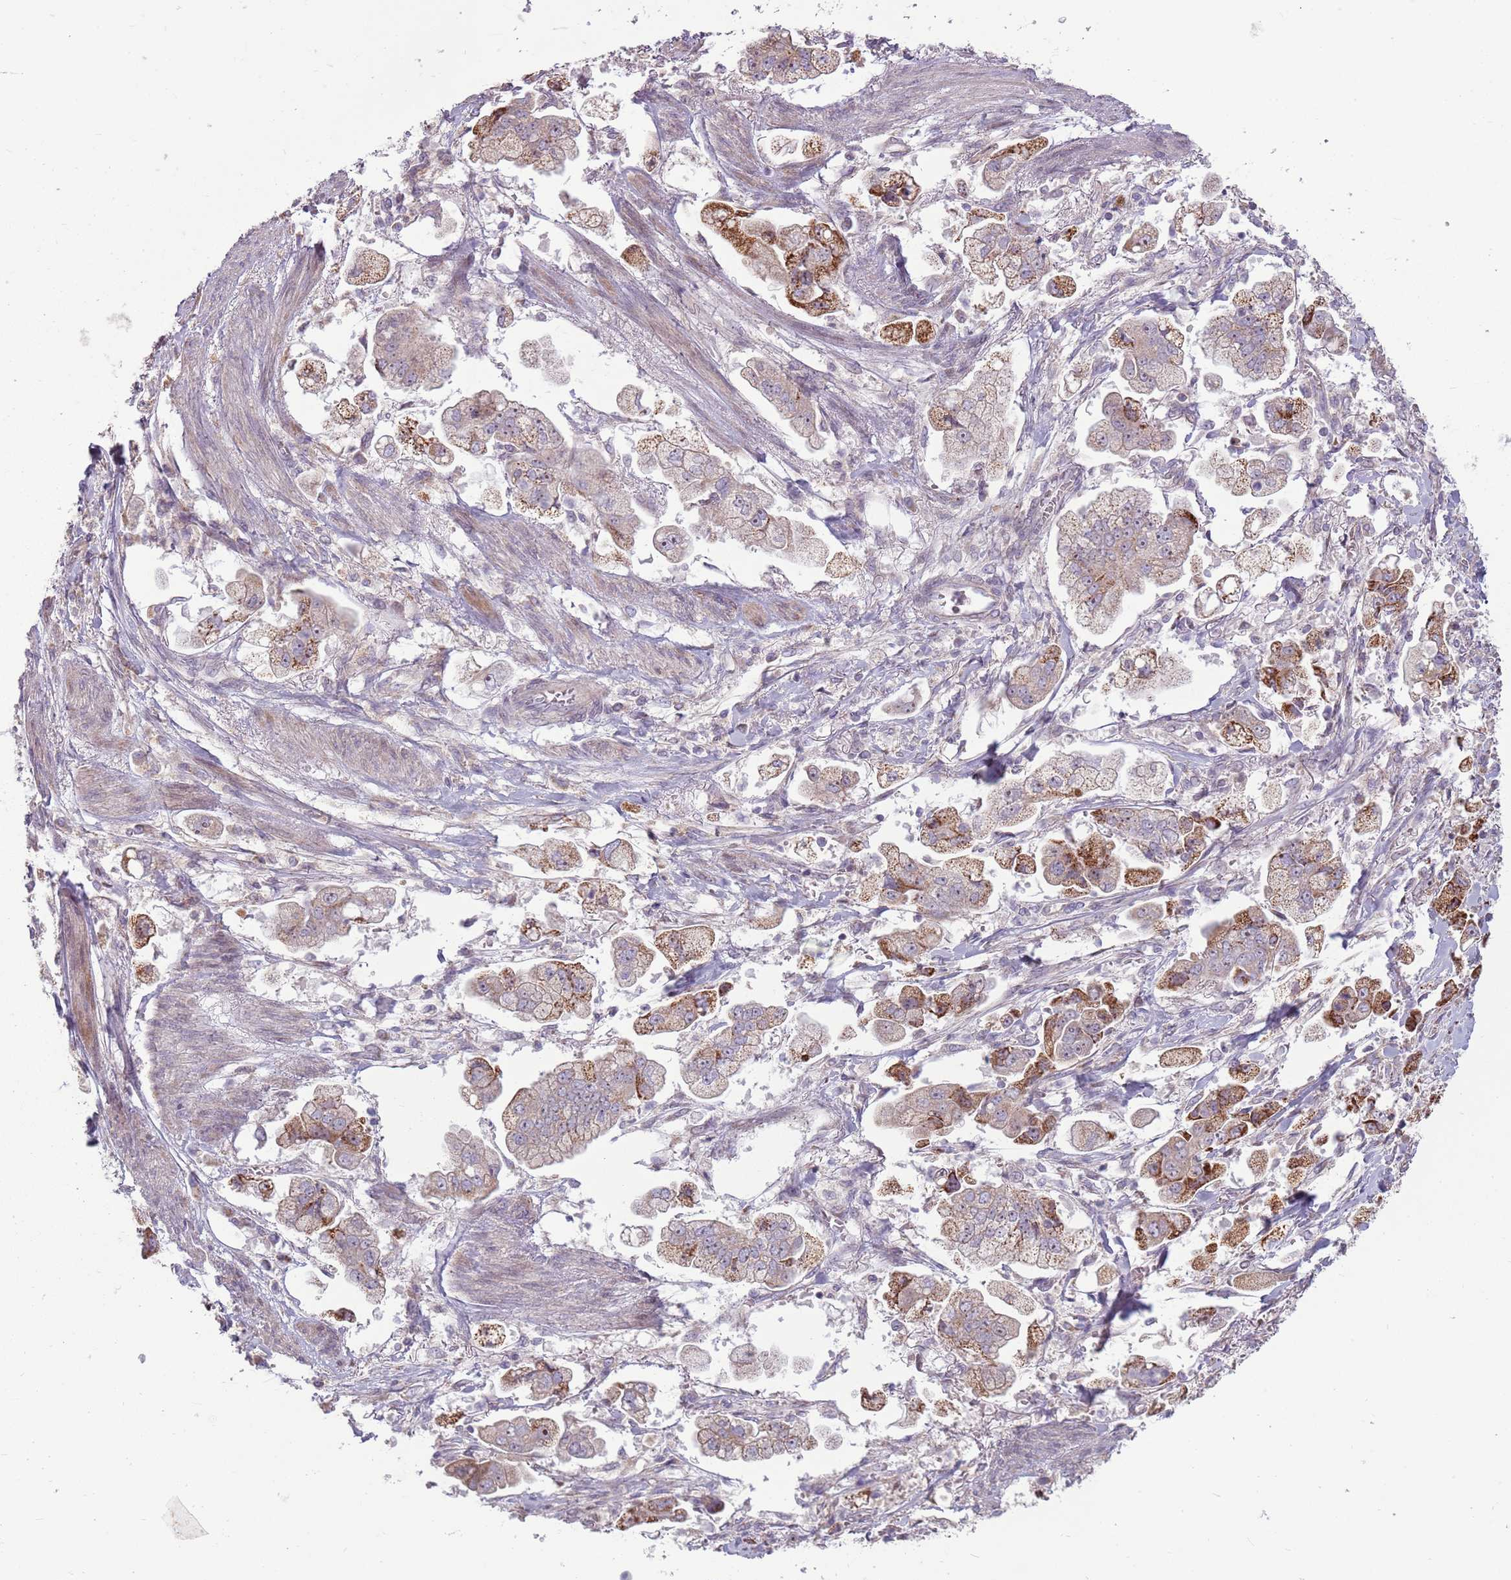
{"staining": {"intensity": "moderate", "quantity": ">75%", "location": "cytoplasmic/membranous"}, "tissue": "stomach cancer", "cell_type": "Tumor cells", "image_type": "cancer", "snomed": [{"axis": "morphology", "description": "Adenocarcinoma, NOS"}, {"axis": "topography", "description": "Stomach"}], "caption": "Moderate cytoplasmic/membranous positivity for a protein is present in approximately >75% of tumor cells of stomach adenocarcinoma using IHC.", "gene": "ZNF530", "patient": {"sex": "male", "age": 62}}